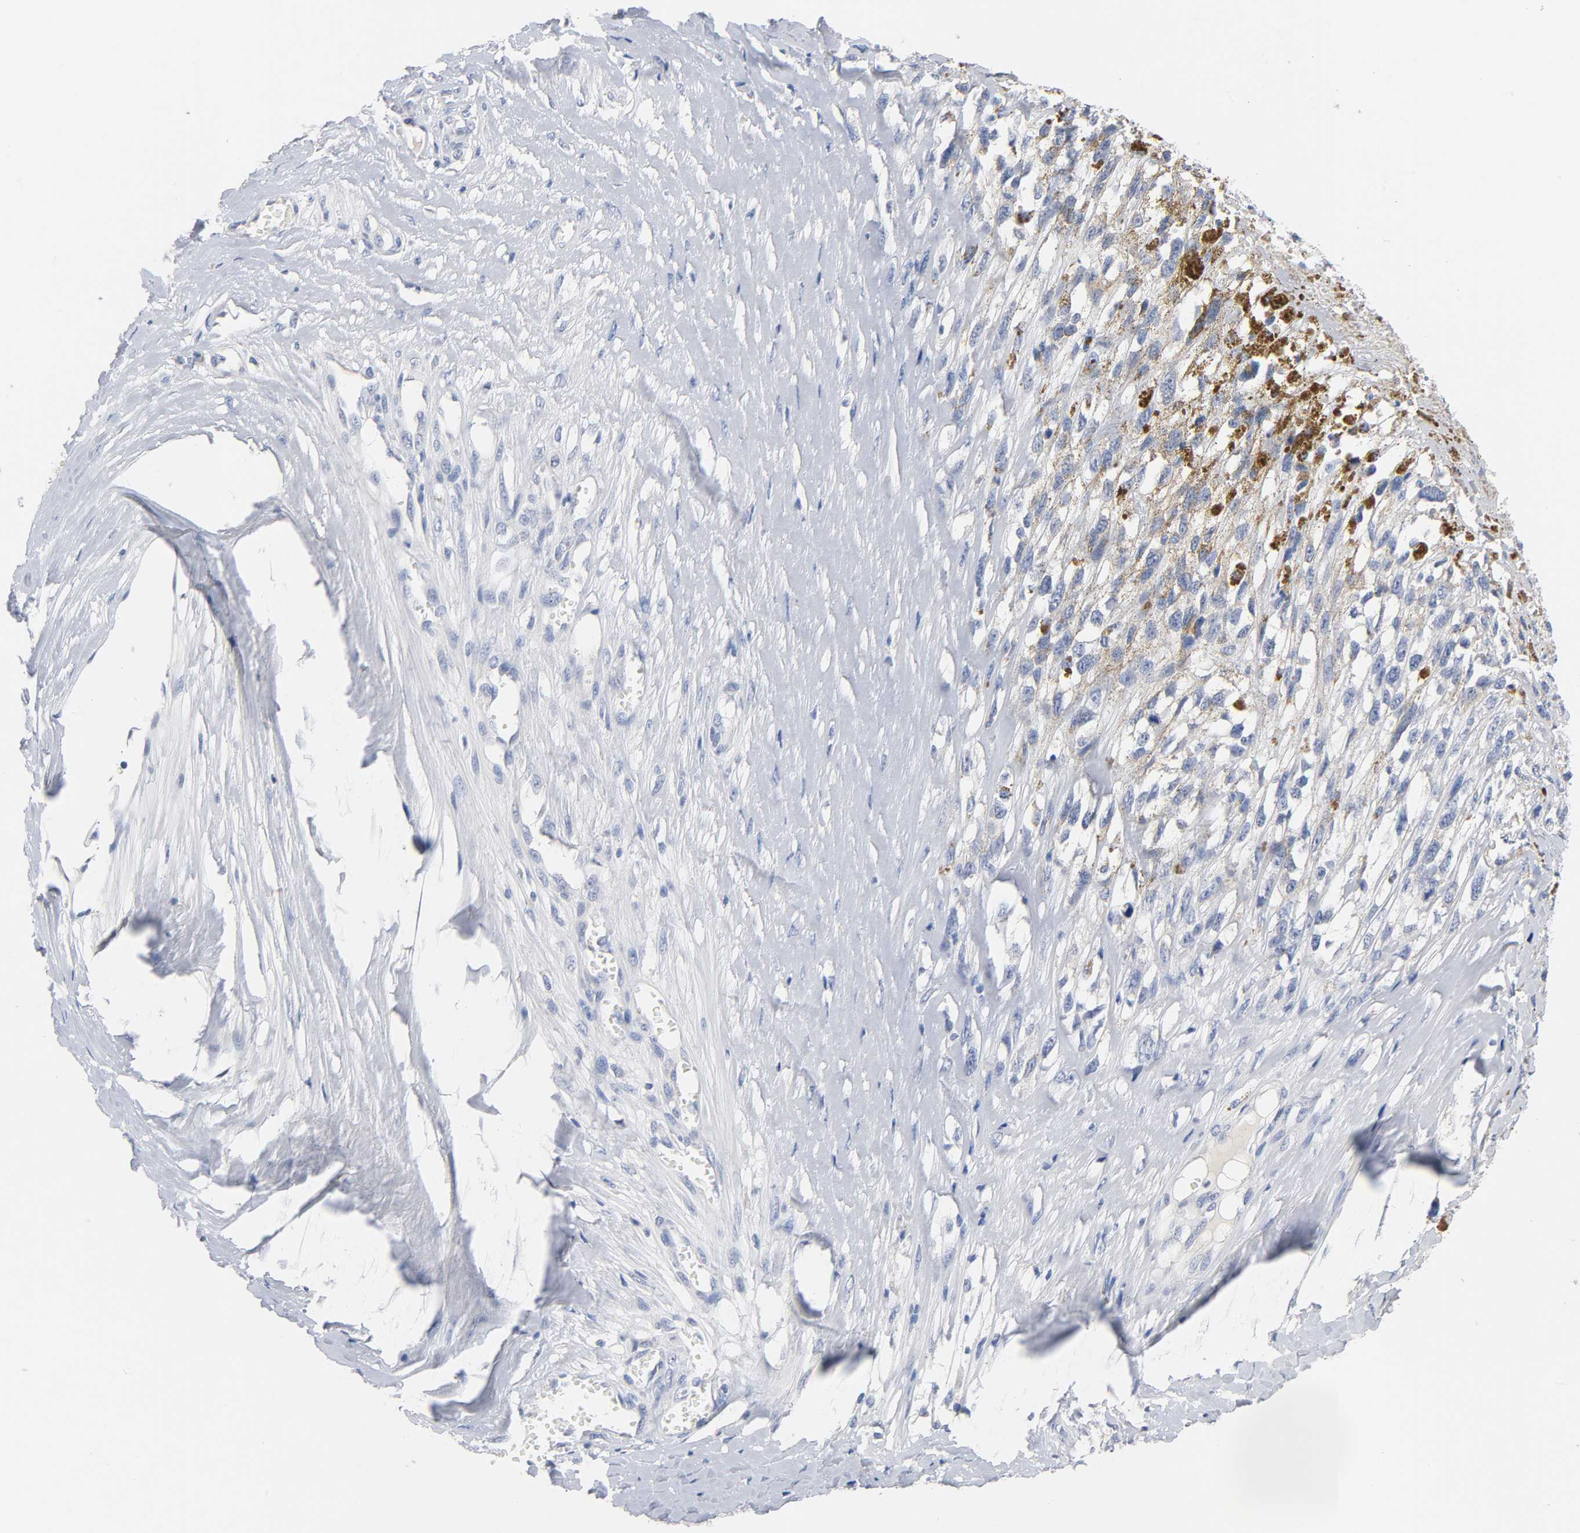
{"staining": {"intensity": "negative", "quantity": "none", "location": "none"}, "tissue": "melanoma", "cell_type": "Tumor cells", "image_type": "cancer", "snomed": [{"axis": "morphology", "description": "Malignant melanoma, Metastatic site"}, {"axis": "topography", "description": "Lymph node"}], "caption": "DAB immunohistochemical staining of melanoma exhibits no significant positivity in tumor cells.", "gene": "ZCCHC13", "patient": {"sex": "male", "age": 59}}